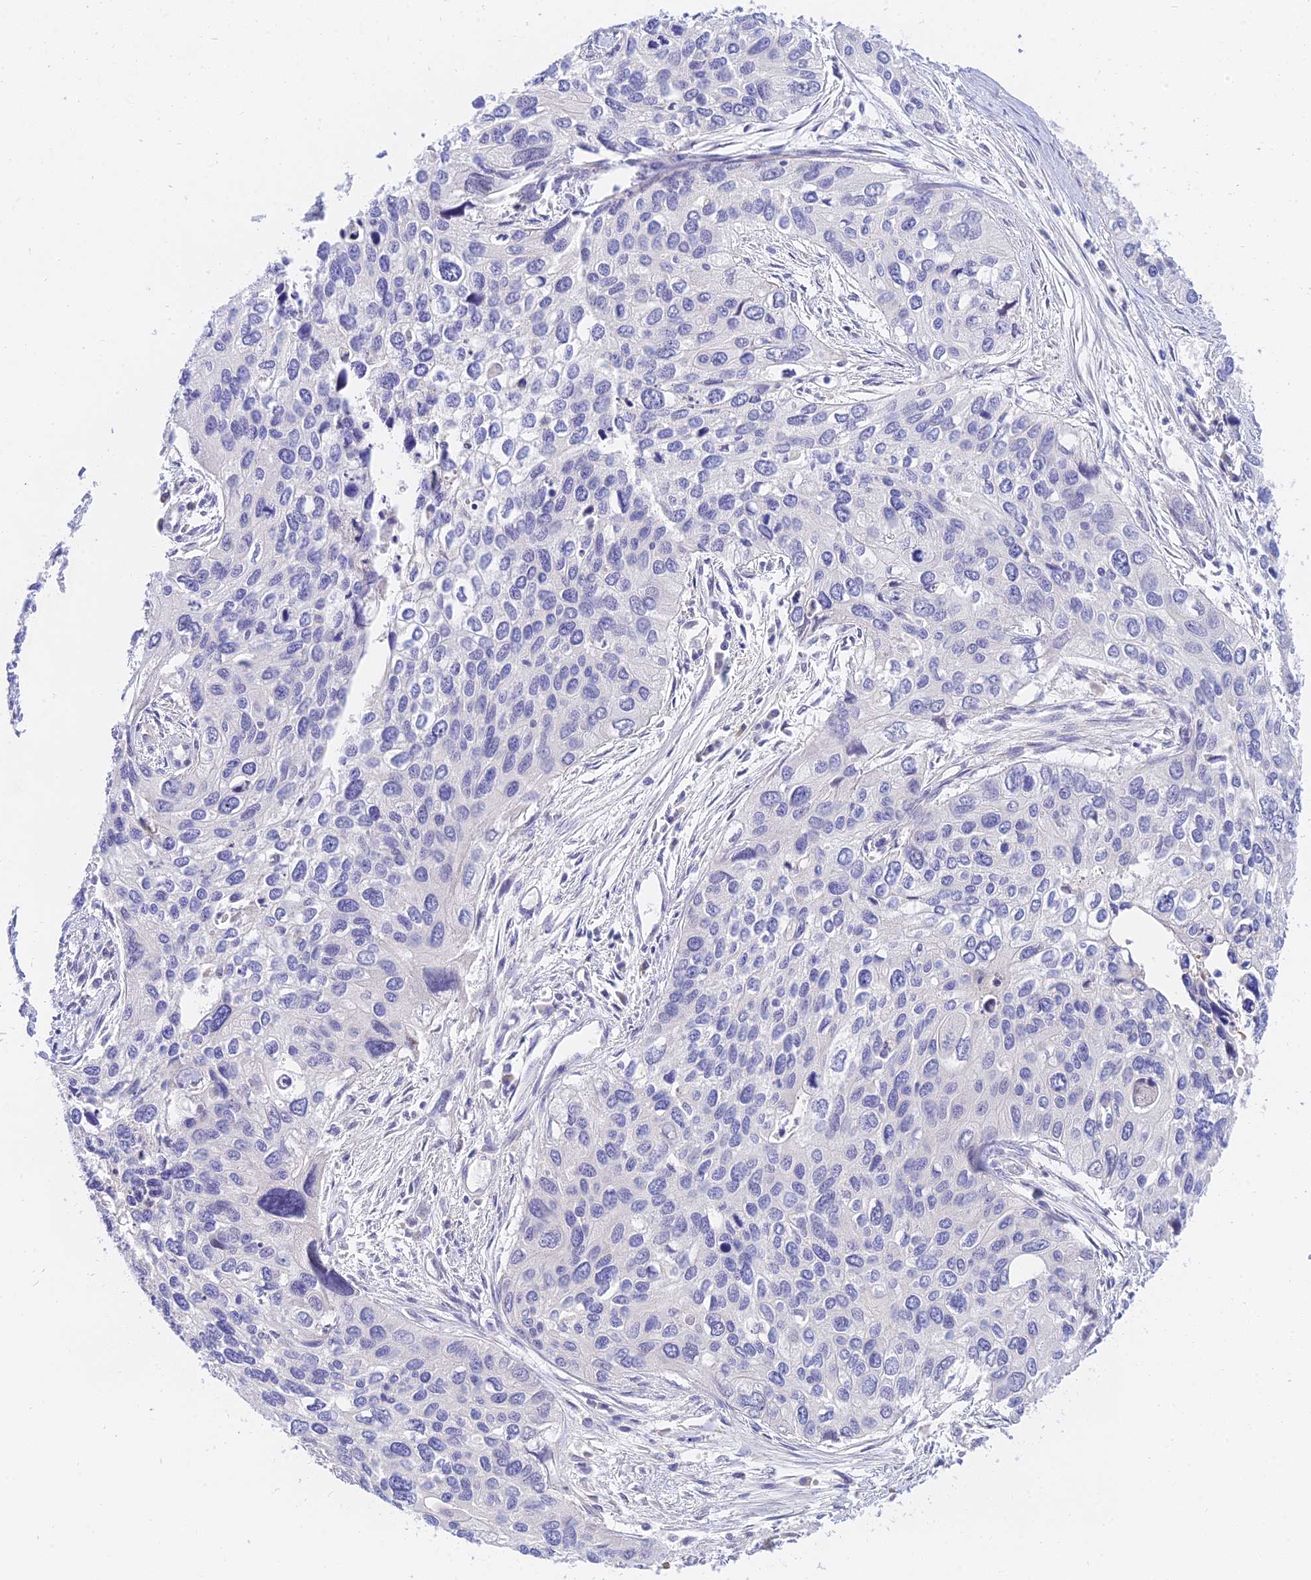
{"staining": {"intensity": "negative", "quantity": "none", "location": "none"}, "tissue": "cervical cancer", "cell_type": "Tumor cells", "image_type": "cancer", "snomed": [{"axis": "morphology", "description": "Squamous cell carcinoma, NOS"}, {"axis": "topography", "description": "Cervix"}], "caption": "The photomicrograph reveals no significant positivity in tumor cells of squamous cell carcinoma (cervical). (DAB (3,3'-diaminobenzidine) immunohistochemistry (IHC) visualized using brightfield microscopy, high magnification).", "gene": "TMEM161B", "patient": {"sex": "female", "age": 55}}